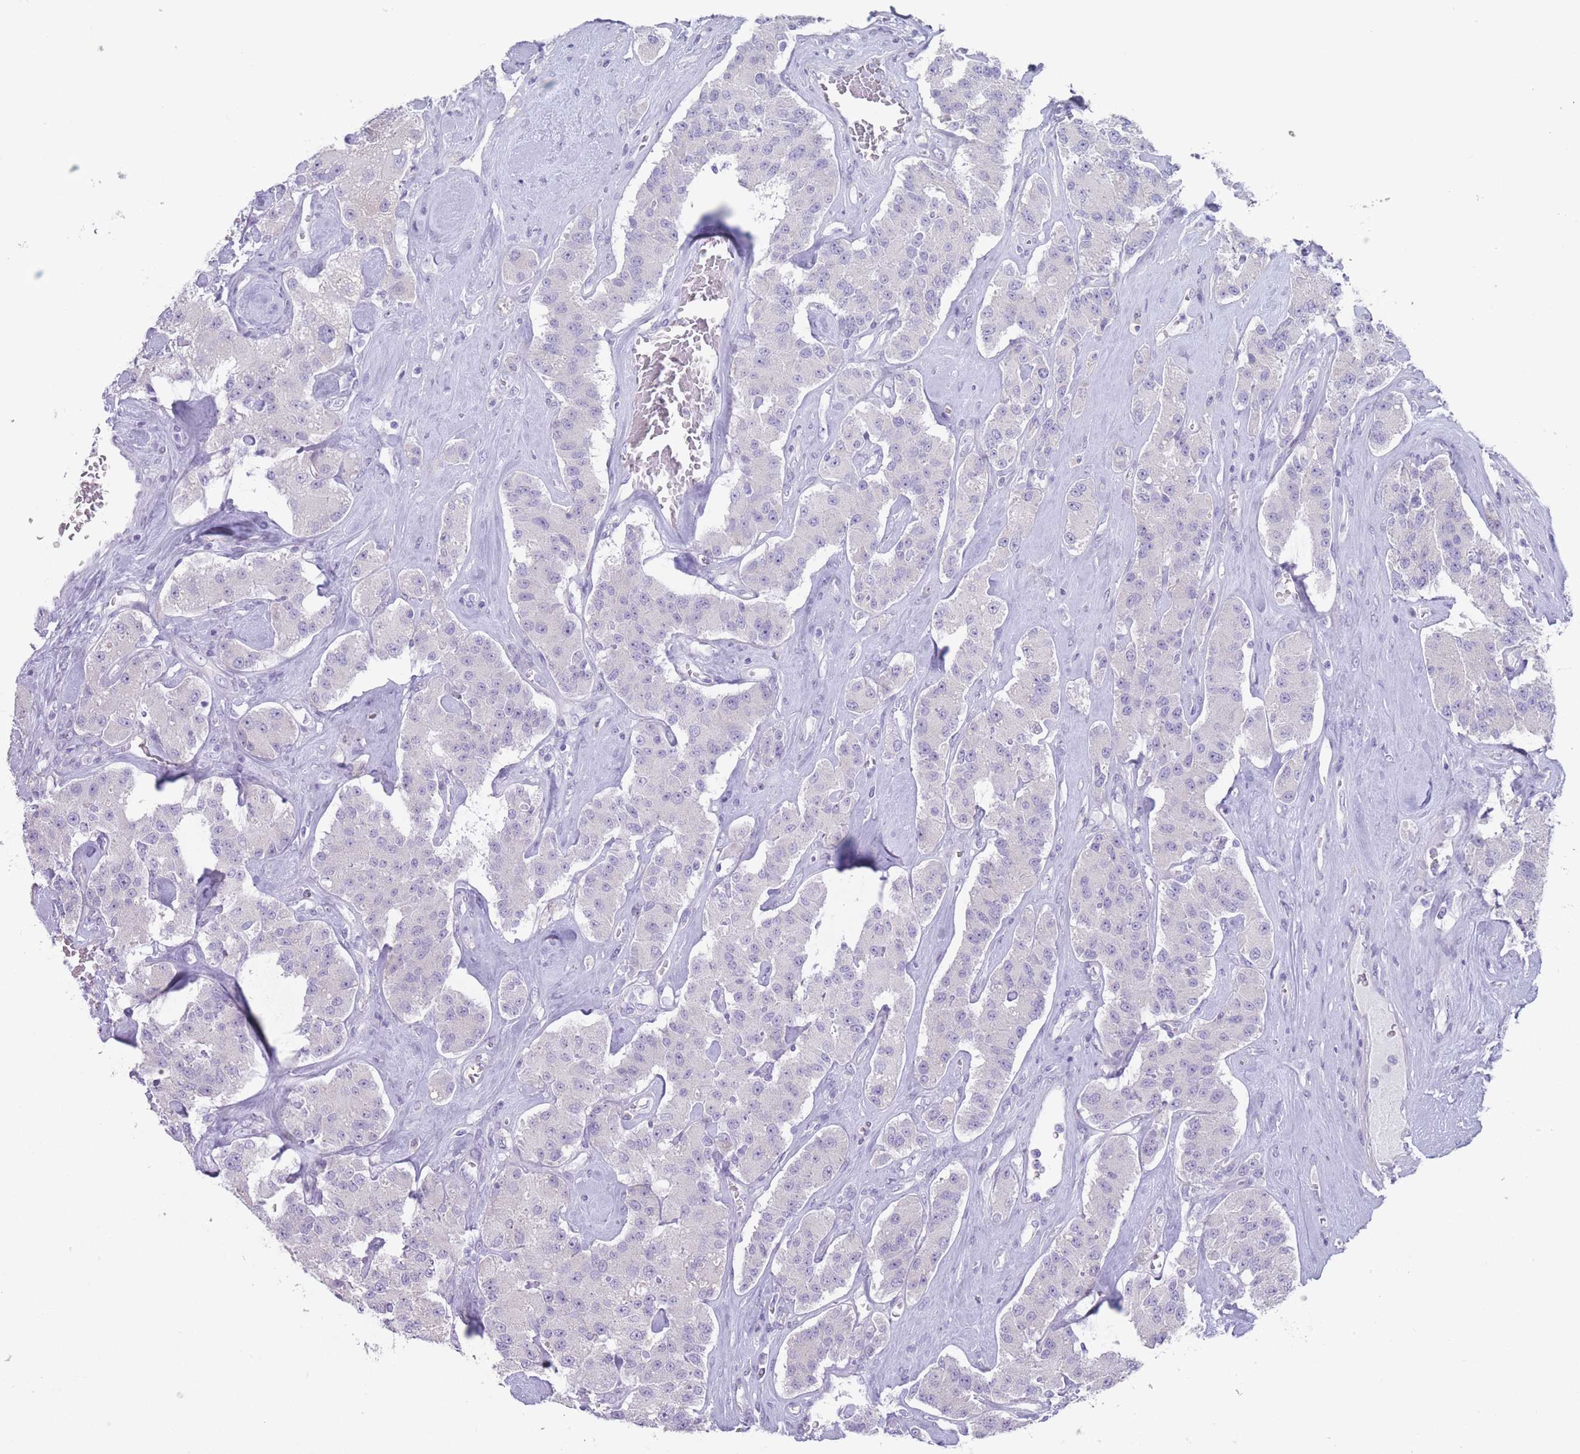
{"staining": {"intensity": "negative", "quantity": "none", "location": "none"}, "tissue": "carcinoid", "cell_type": "Tumor cells", "image_type": "cancer", "snomed": [{"axis": "morphology", "description": "Carcinoid, malignant, NOS"}, {"axis": "topography", "description": "Pancreas"}], "caption": "Tumor cells show no significant staining in carcinoid.", "gene": "PAIP2B", "patient": {"sex": "male", "age": 41}}